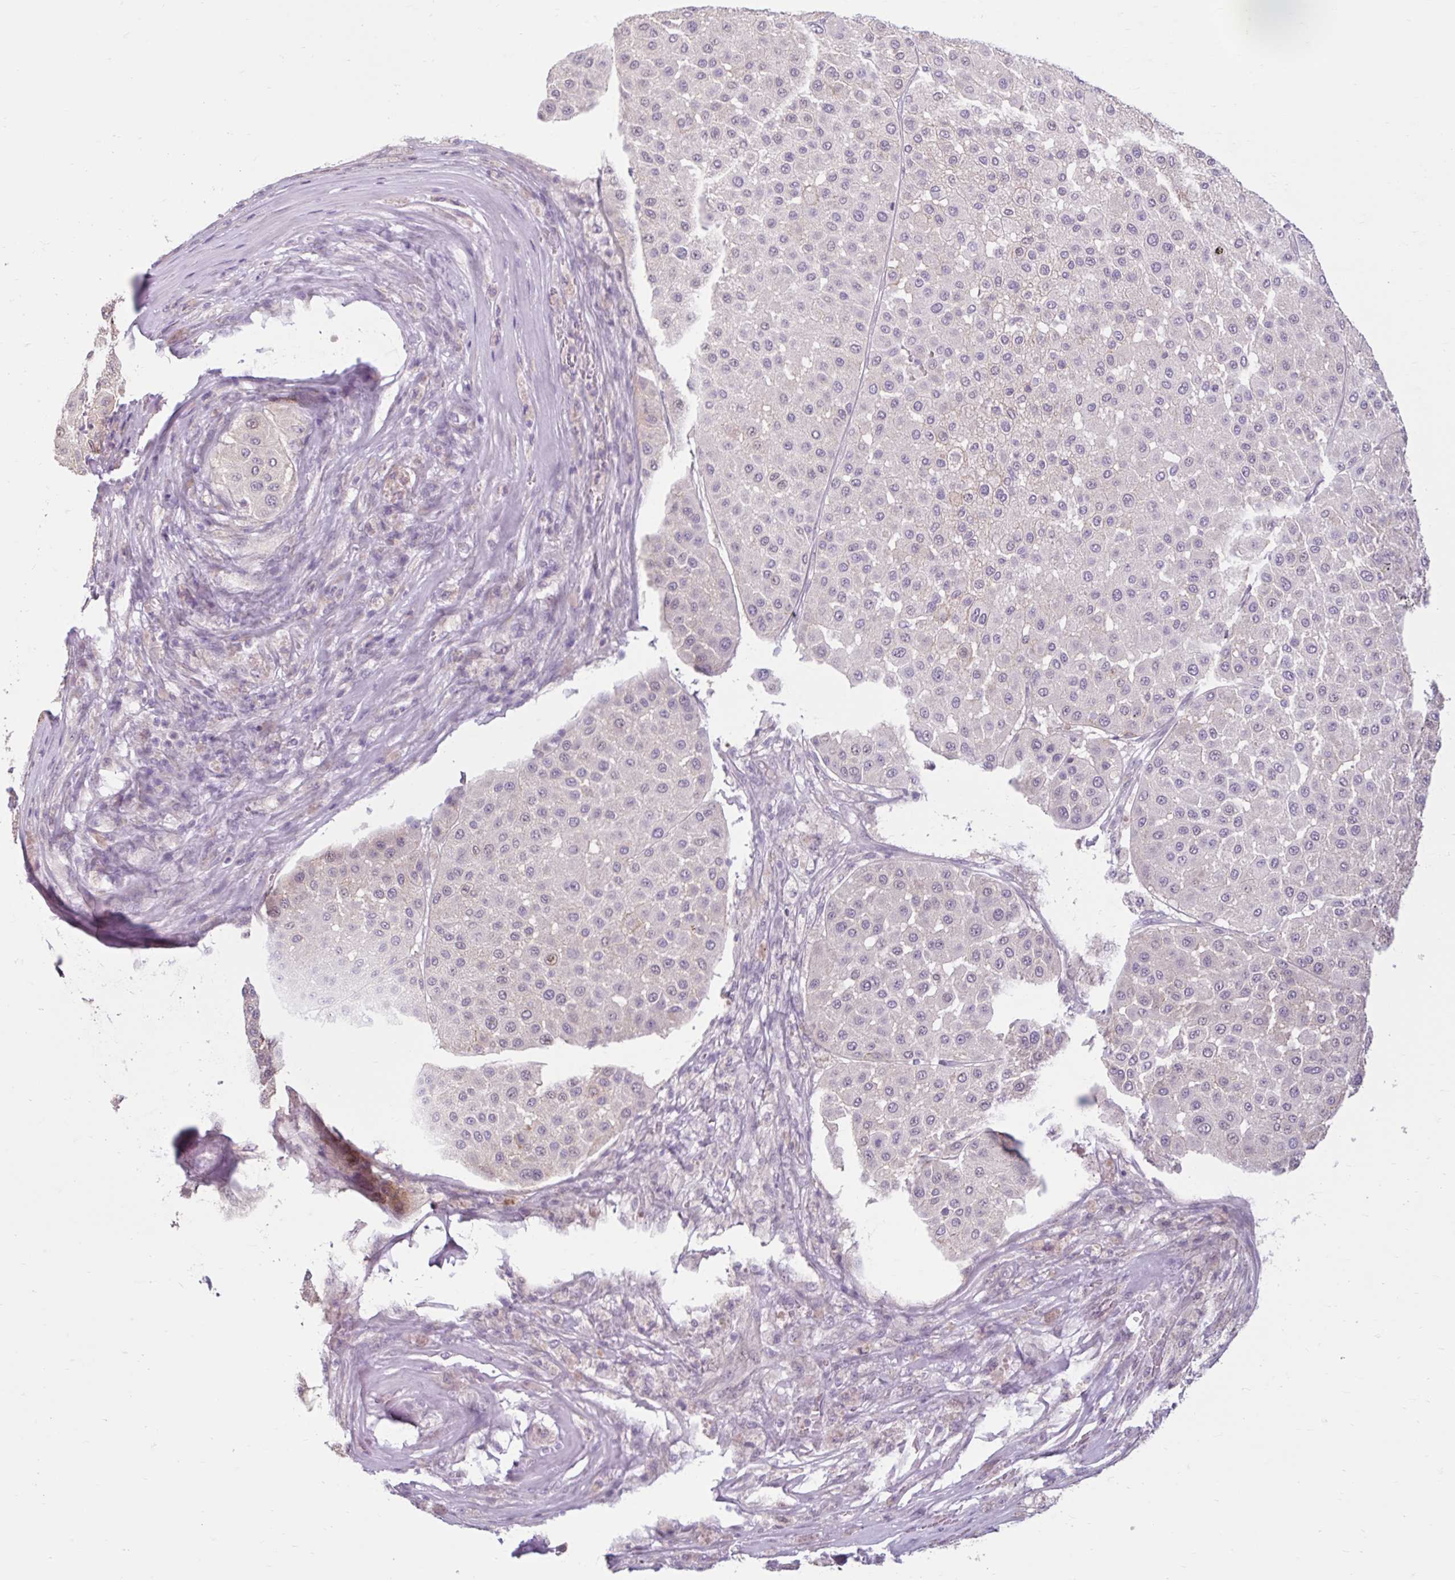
{"staining": {"intensity": "negative", "quantity": "none", "location": "none"}, "tissue": "melanoma", "cell_type": "Tumor cells", "image_type": "cancer", "snomed": [{"axis": "morphology", "description": "Malignant melanoma, Metastatic site"}, {"axis": "topography", "description": "Smooth muscle"}], "caption": "There is no significant positivity in tumor cells of malignant melanoma (metastatic site). (DAB immunohistochemistry with hematoxylin counter stain).", "gene": "CDH19", "patient": {"sex": "male", "age": 41}}